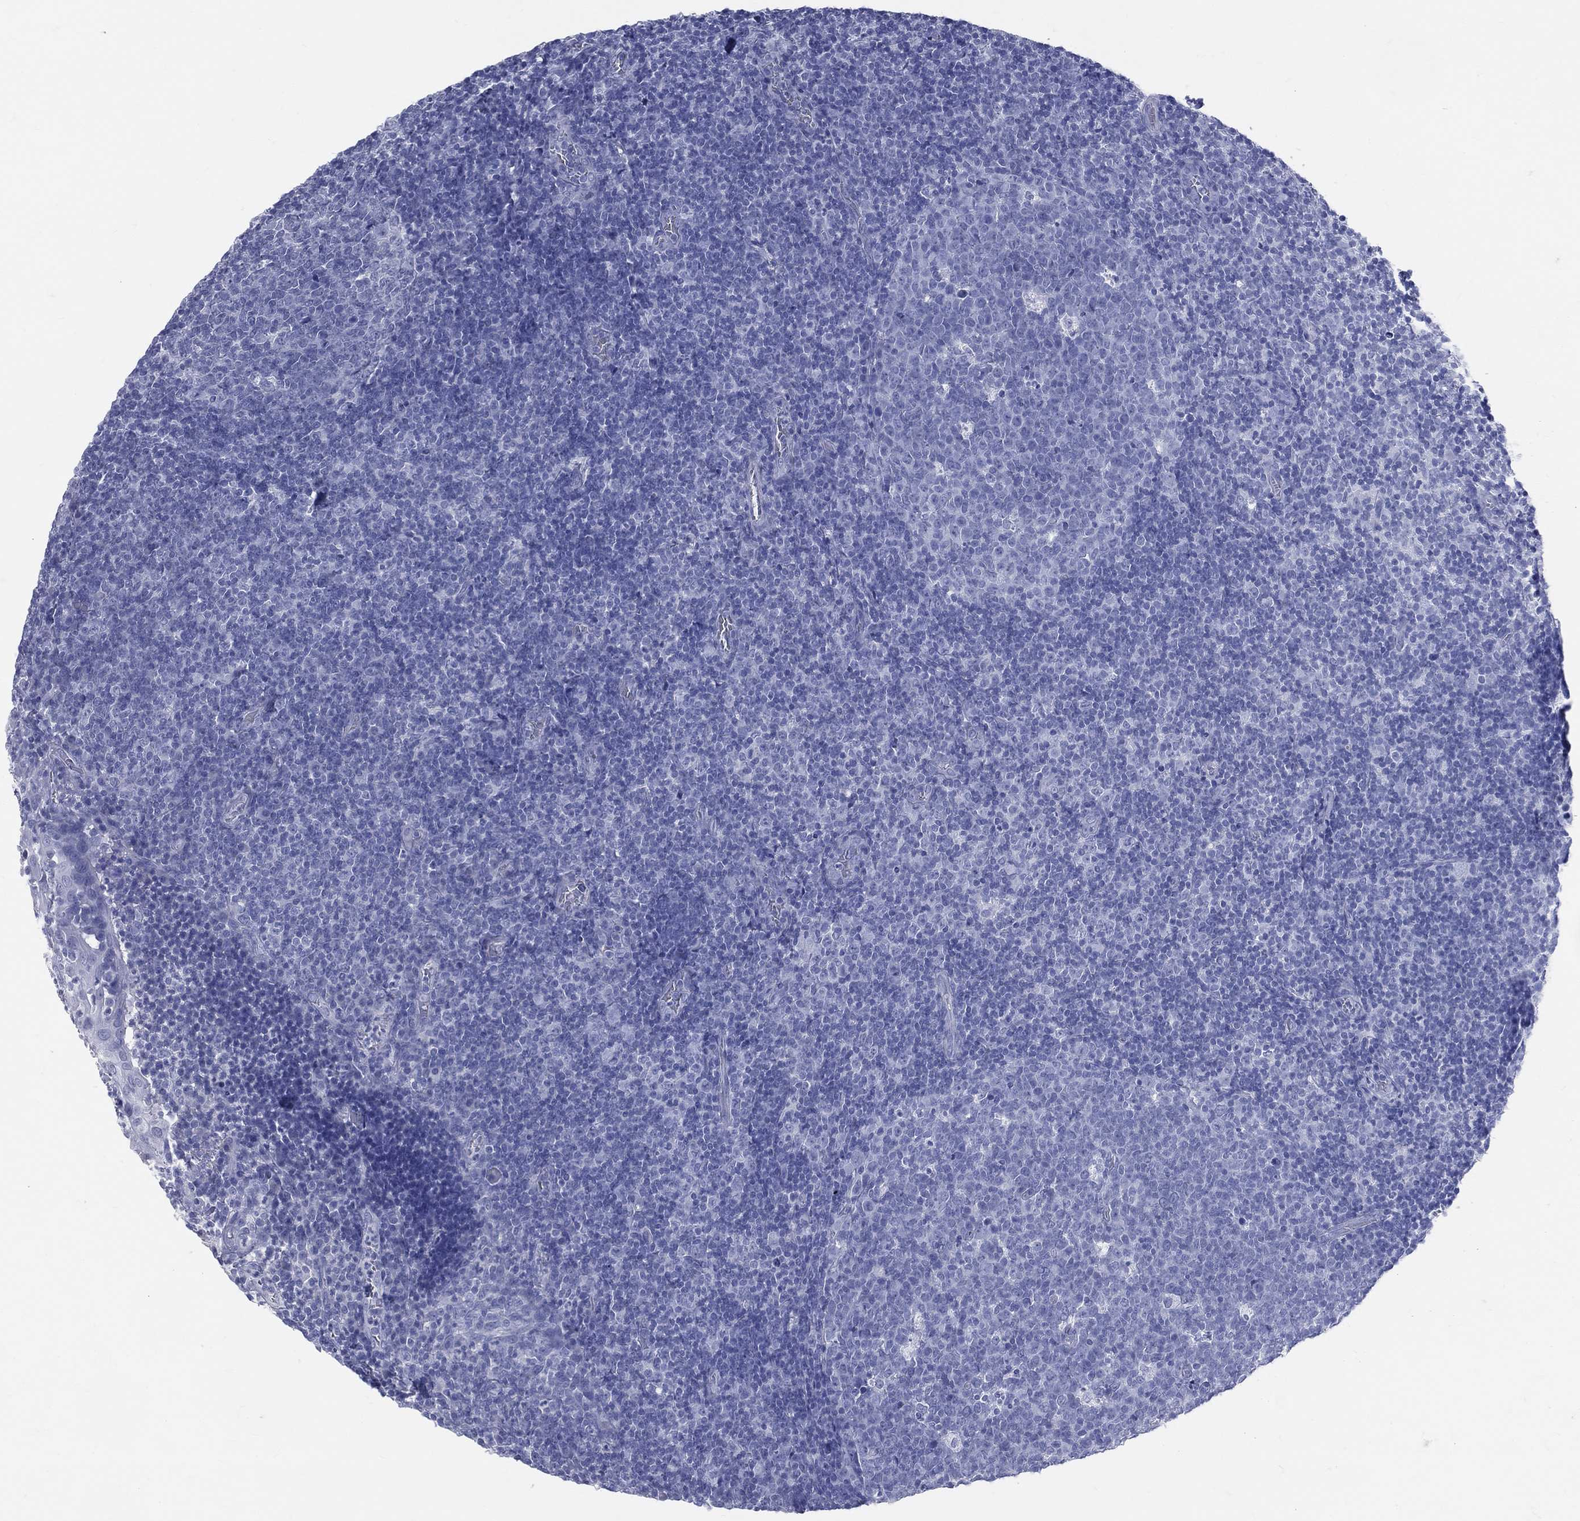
{"staining": {"intensity": "negative", "quantity": "none", "location": "none"}, "tissue": "tonsil", "cell_type": "Germinal center cells", "image_type": "normal", "snomed": [{"axis": "morphology", "description": "Normal tissue, NOS"}, {"axis": "topography", "description": "Tonsil"}], "caption": "The micrograph exhibits no significant staining in germinal center cells of tonsil. Nuclei are stained in blue.", "gene": "CYLC1", "patient": {"sex": "female", "age": 5}}